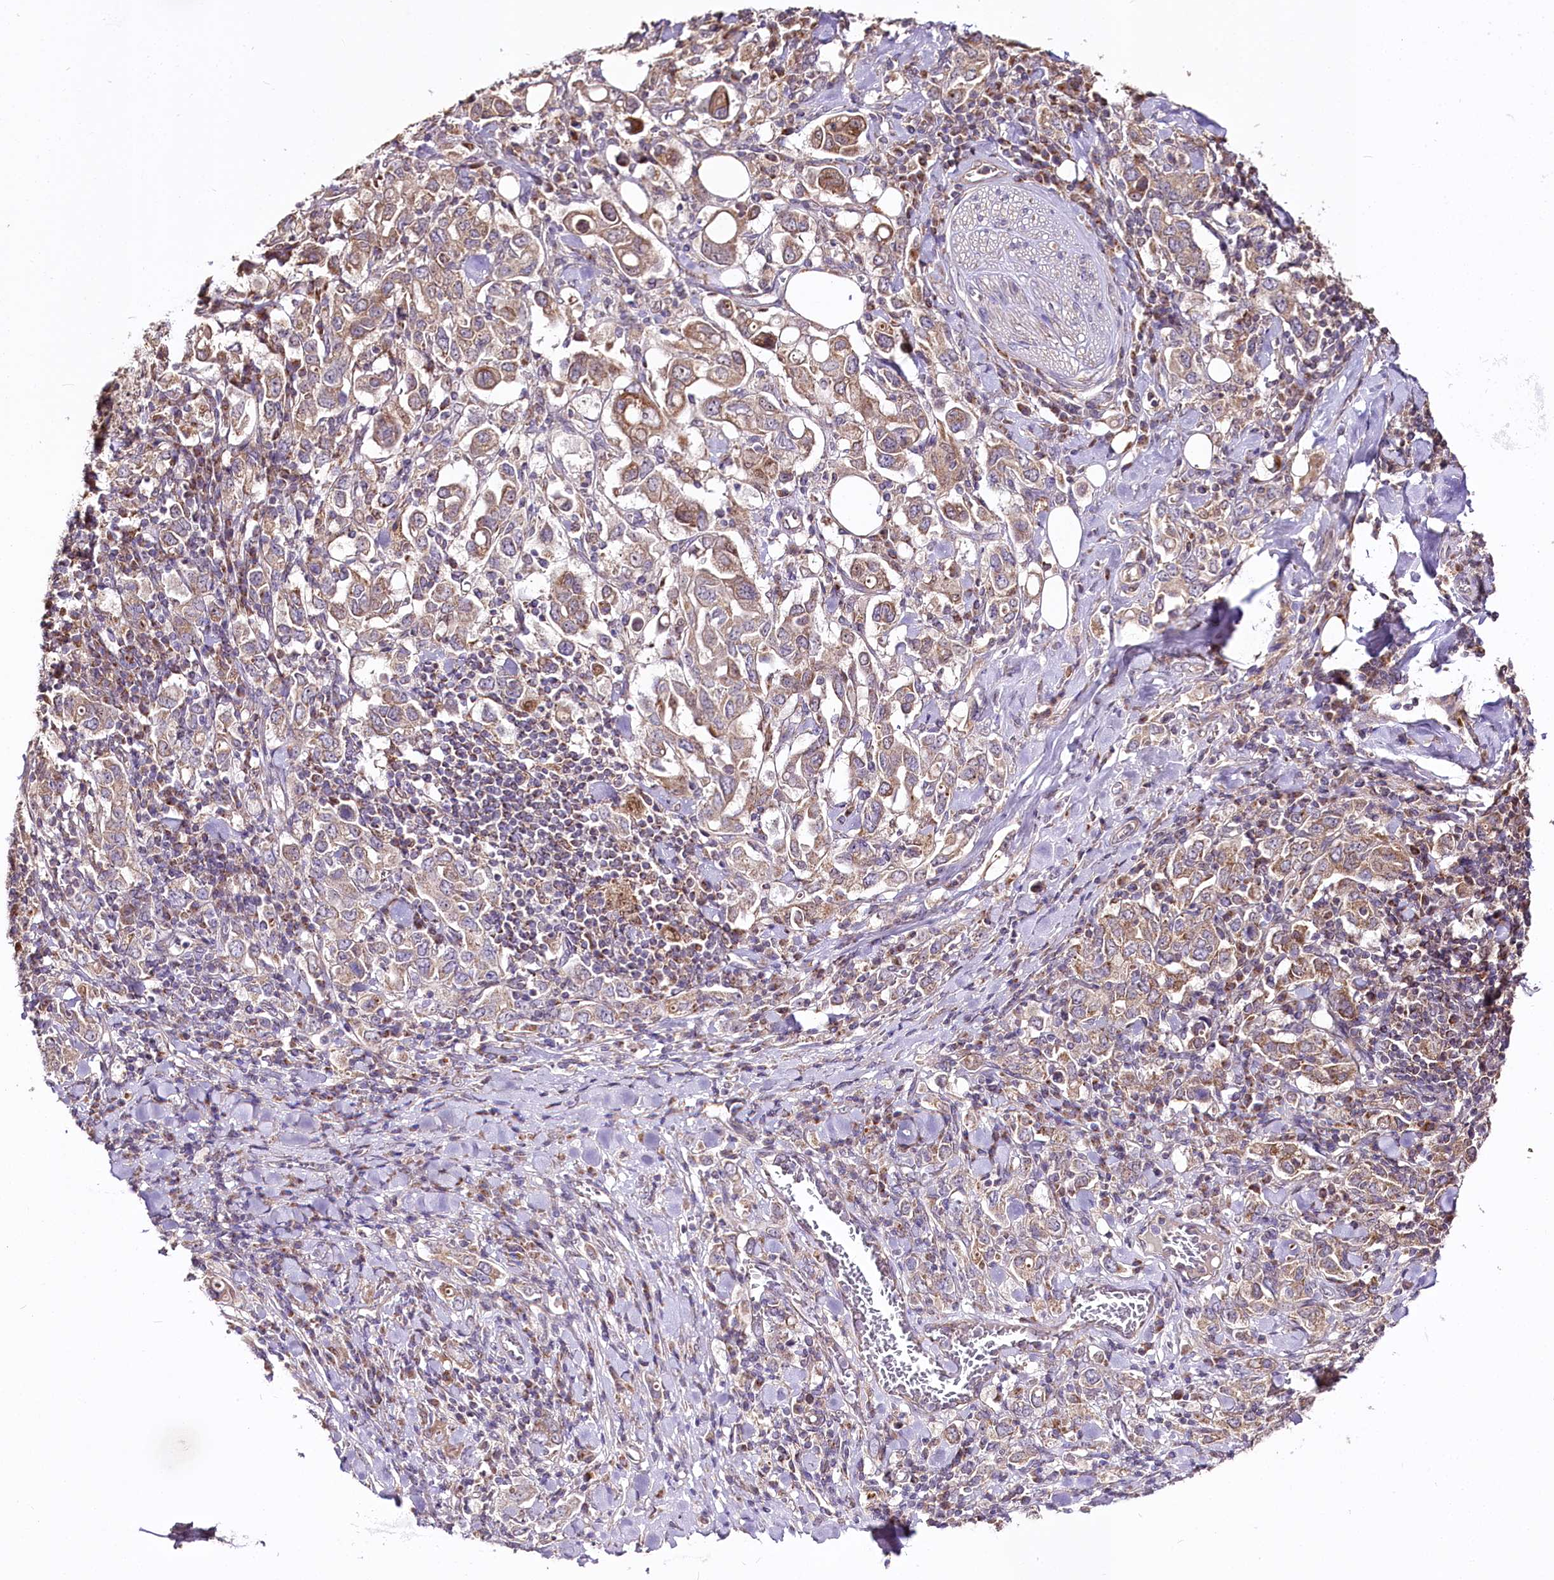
{"staining": {"intensity": "moderate", "quantity": ">75%", "location": "cytoplasmic/membranous"}, "tissue": "stomach cancer", "cell_type": "Tumor cells", "image_type": "cancer", "snomed": [{"axis": "morphology", "description": "Adenocarcinoma, NOS"}, {"axis": "topography", "description": "Stomach, upper"}], "caption": "Moderate cytoplasmic/membranous positivity for a protein is seen in approximately >75% of tumor cells of stomach cancer using IHC.", "gene": "ZNF226", "patient": {"sex": "male", "age": 62}}